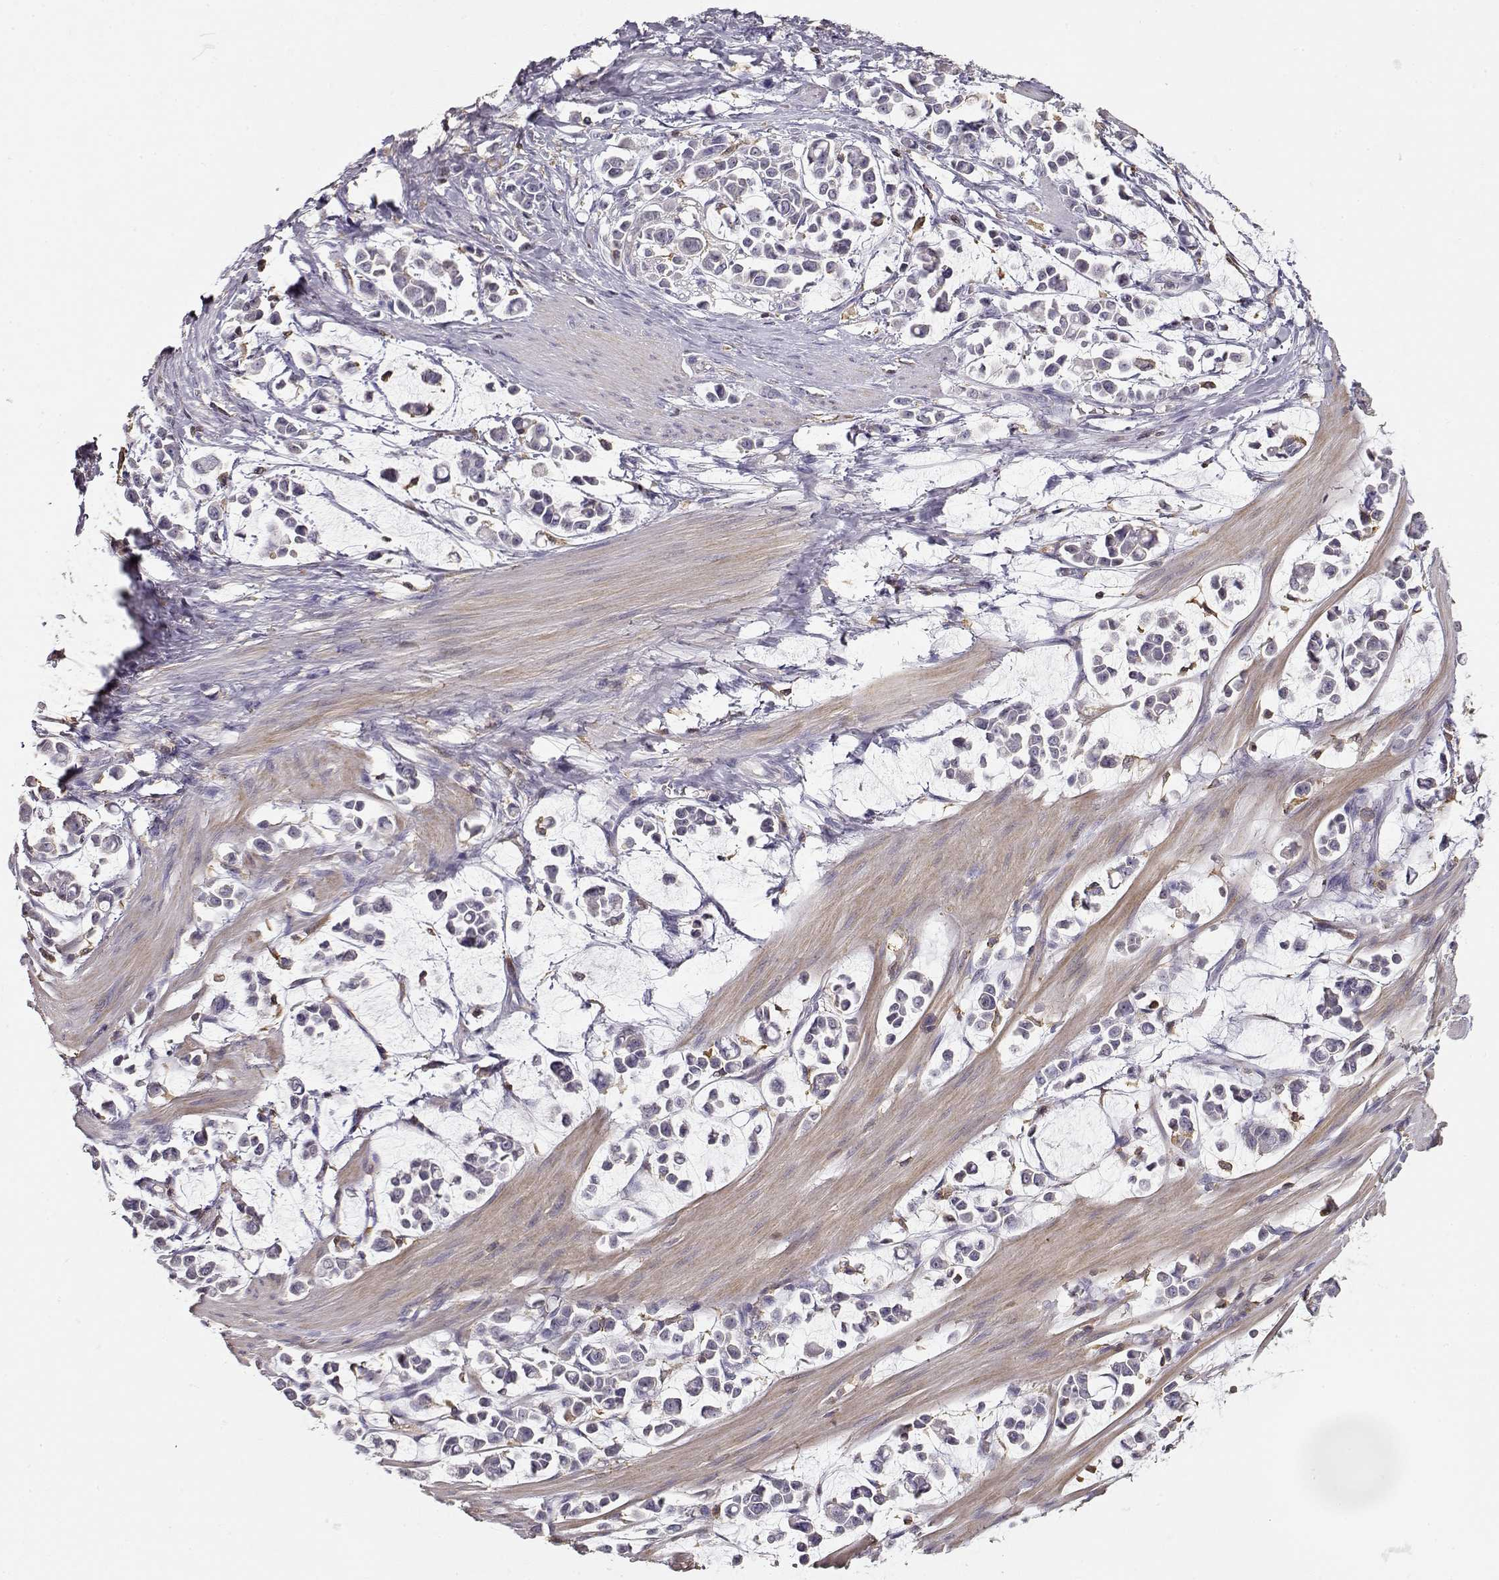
{"staining": {"intensity": "negative", "quantity": "none", "location": "none"}, "tissue": "stomach cancer", "cell_type": "Tumor cells", "image_type": "cancer", "snomed": [{"axis": "morphology", "description": "Adenocarcinoma, NOS"}, {"axis": "topography", "description": "Stomach"}], "caption": "An IHC image of stomach cancer is shown. There is no staining in tumor cells of stomach cancer.", "gene": "VAV1", "patient": {"sex": "male", "age": 82}}